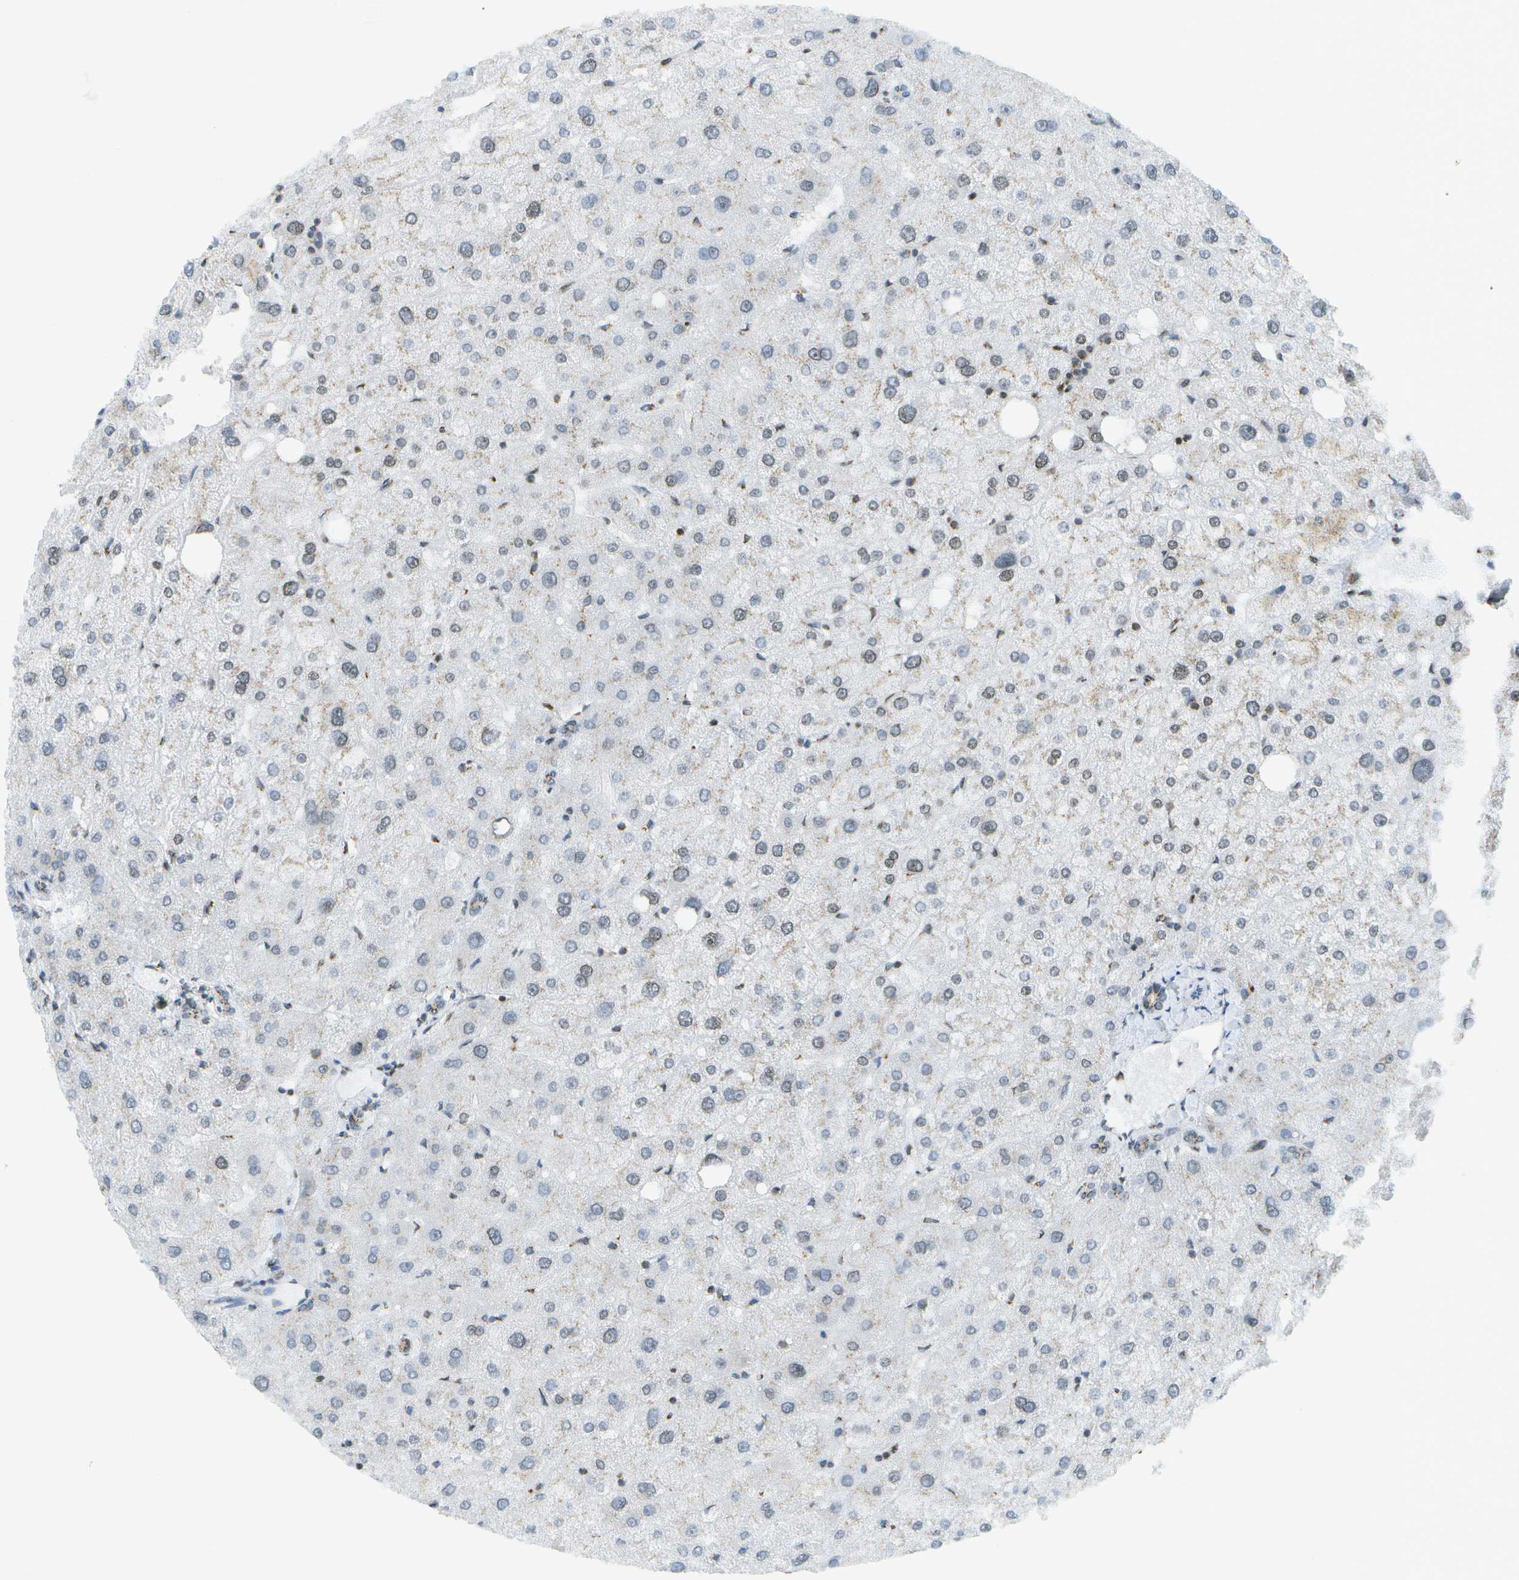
{"staining": {"intensity": "moderate", "quantity": "25%-75%", "location": "cytoplasmic/membranous"}, "tissue": "liver", "cell_type": "Cholangiocytes", "image_type": "normal", "snomed": [{"axis": "morphology", "description": "Normal tissue, NOS"}, {"axis": "topography", "description": "Liver"}], "caption": "This photomicrograph shows normal liver stained with immunohistochemistry to label a protein in brown. The cytoplasmic/membranous of cholangiocytes show moderate positivity for the protein. Nuclei are counter-stained blue.", "gene": "EVC", "patient": {"sex": "male", "age": 73}}